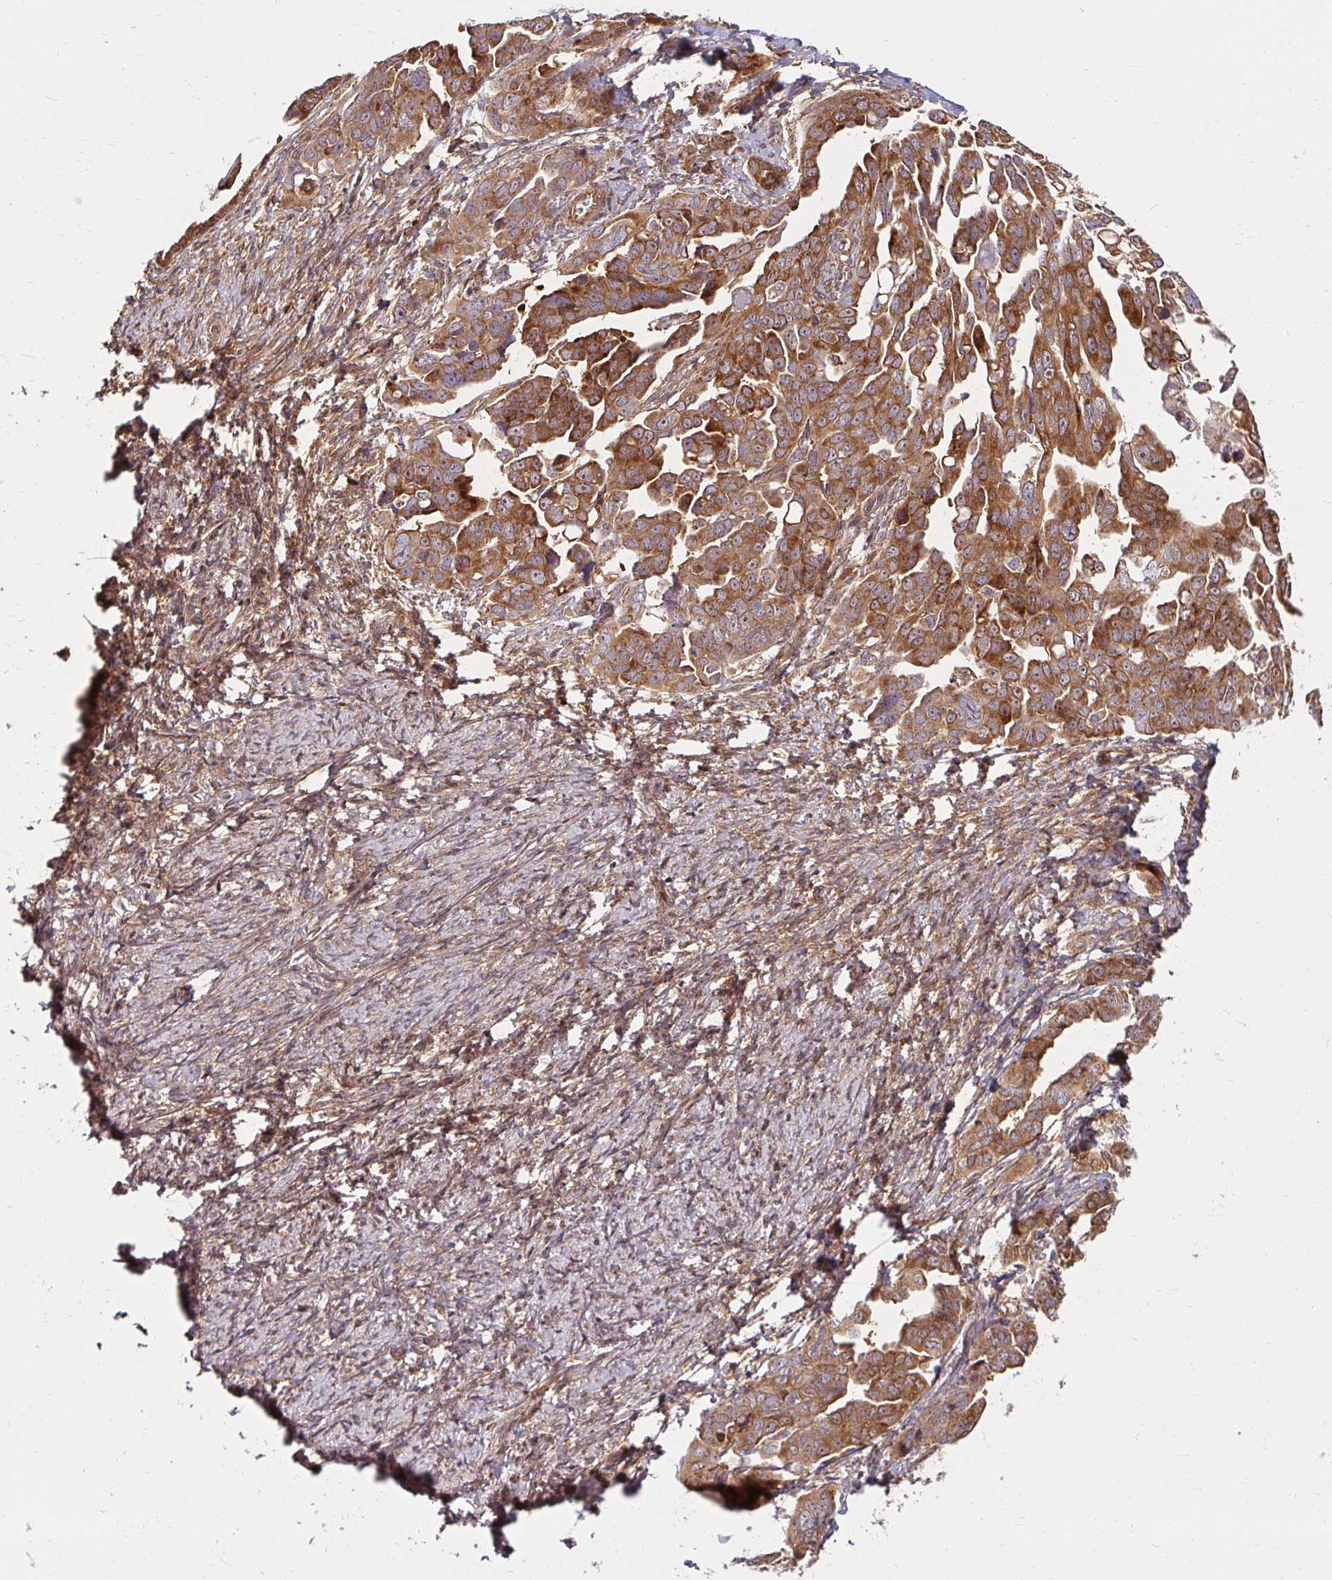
{"staining": {"intensity": "moderate", "quantity": ">75%", "location": "cytoplasmic/membranous"}, "tissue": "ovarian cancer", "cell_type": "Tumor cells", "image_type": "cancer", "snomed": [{"axis": "morphology", "description": "Cystadenocarcinoma, serous, NOS"}, {"axis": "topography", "description": "Ovary"}], "caption": "IHC image of human serous cystadenocarcinoma (ovarian) stained for a protein (brown), which shows medium levels of moderate cytoplasmic/membranous expression in approximately >75% of tumor cells.", "gene": "BTF3", "patient": {"sex": "female", "age": 59}}